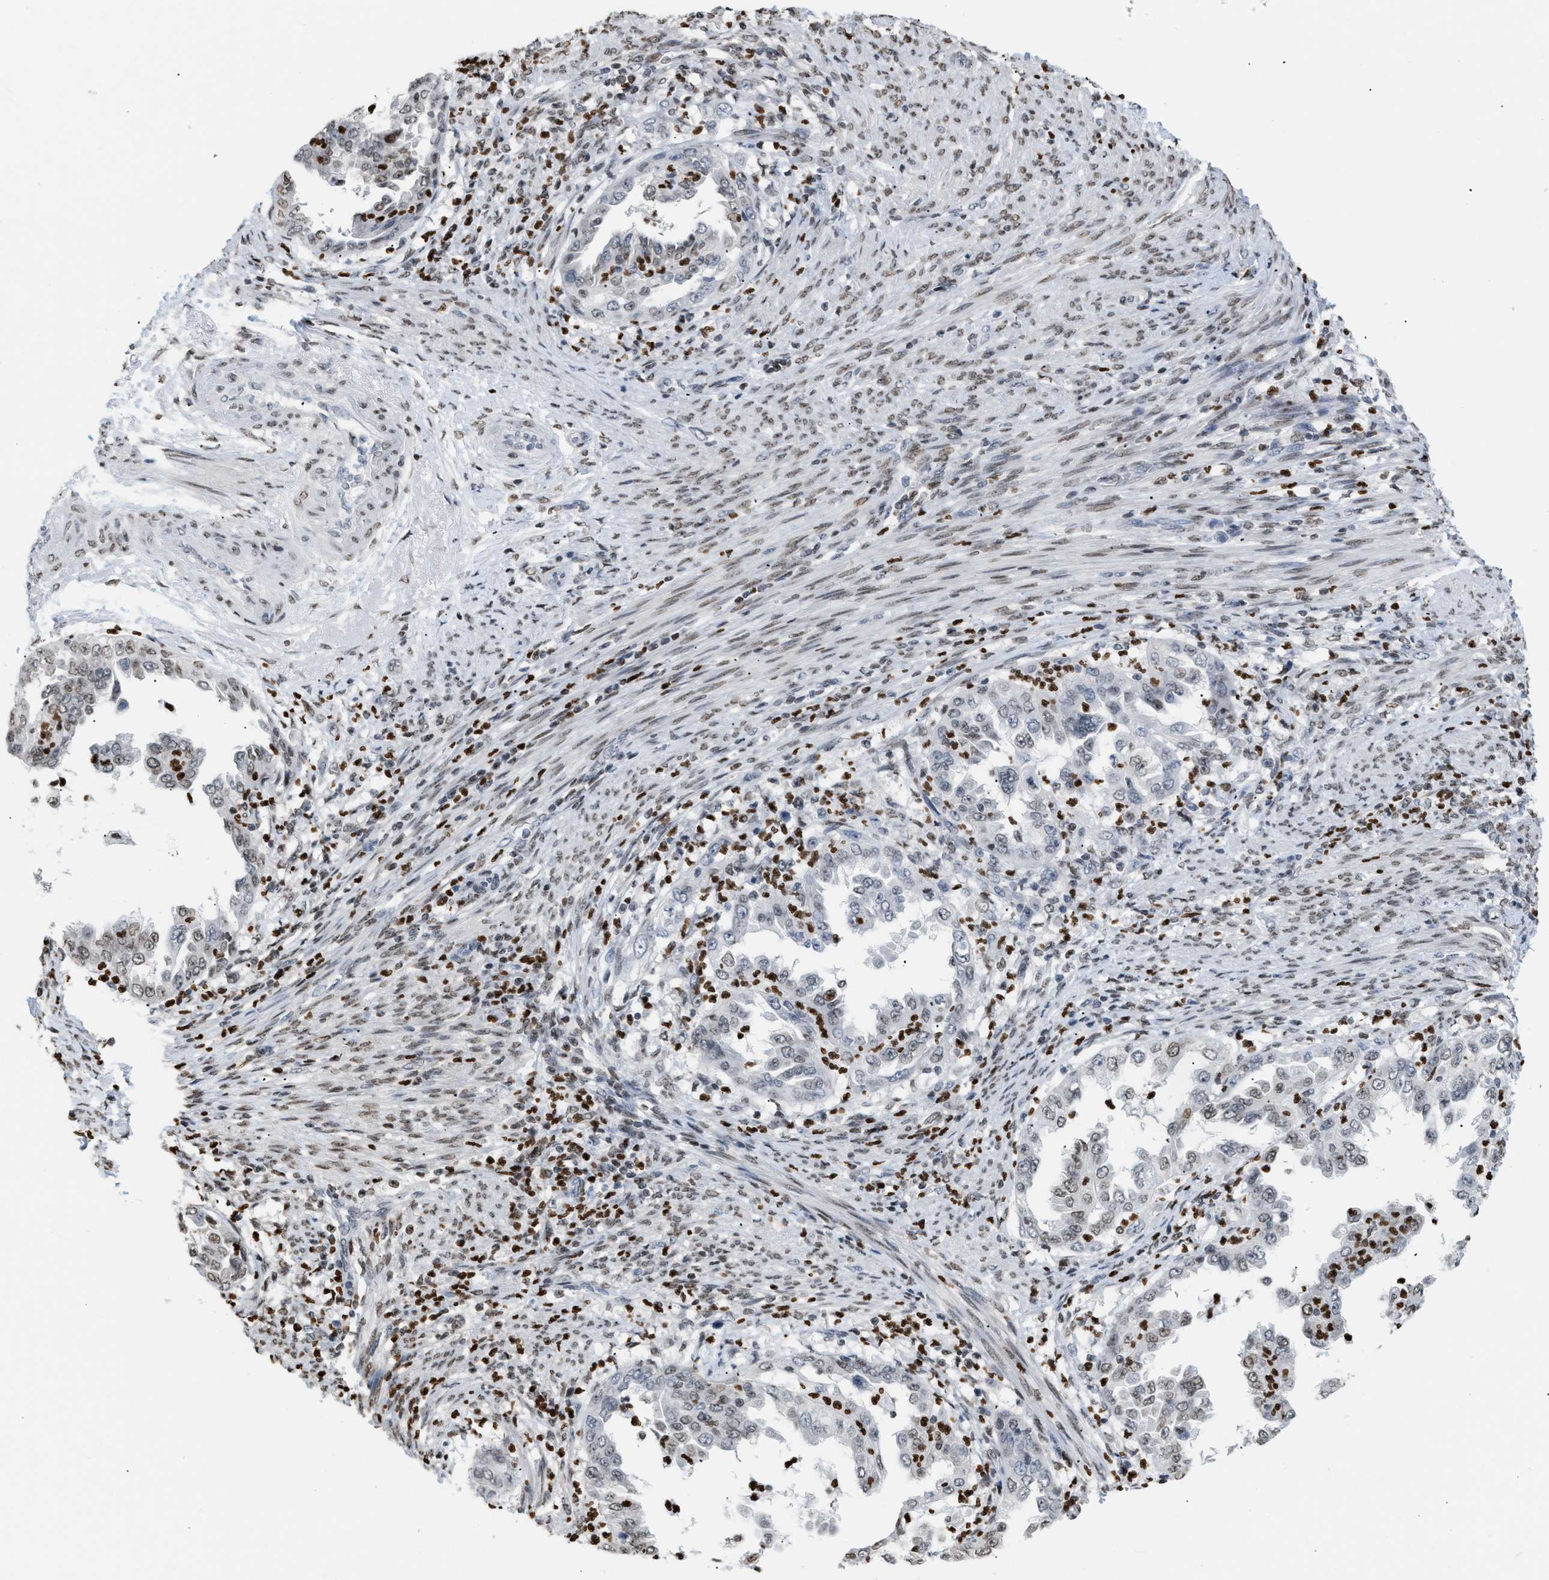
{"staining": {"intensity": "weak", "quantity": "<25%", "location": "nuclear"}, "tissue": "endometrial cancer", "cell_type": "Tumor cells", "image_type": "cancer", "snomed": [{"axis": "morphology", "description": "Adenocarcinoma, NOS"}, {"axis": "topography", "description": "Endometrium"}], "caption": "A histopathology image of endometrial cancer (adenocarcinoma) stained for a protein reveals no brown staining in tumor cells.", "gene": "HMGN2", "patient": {"sex": "female", "age": 85}}